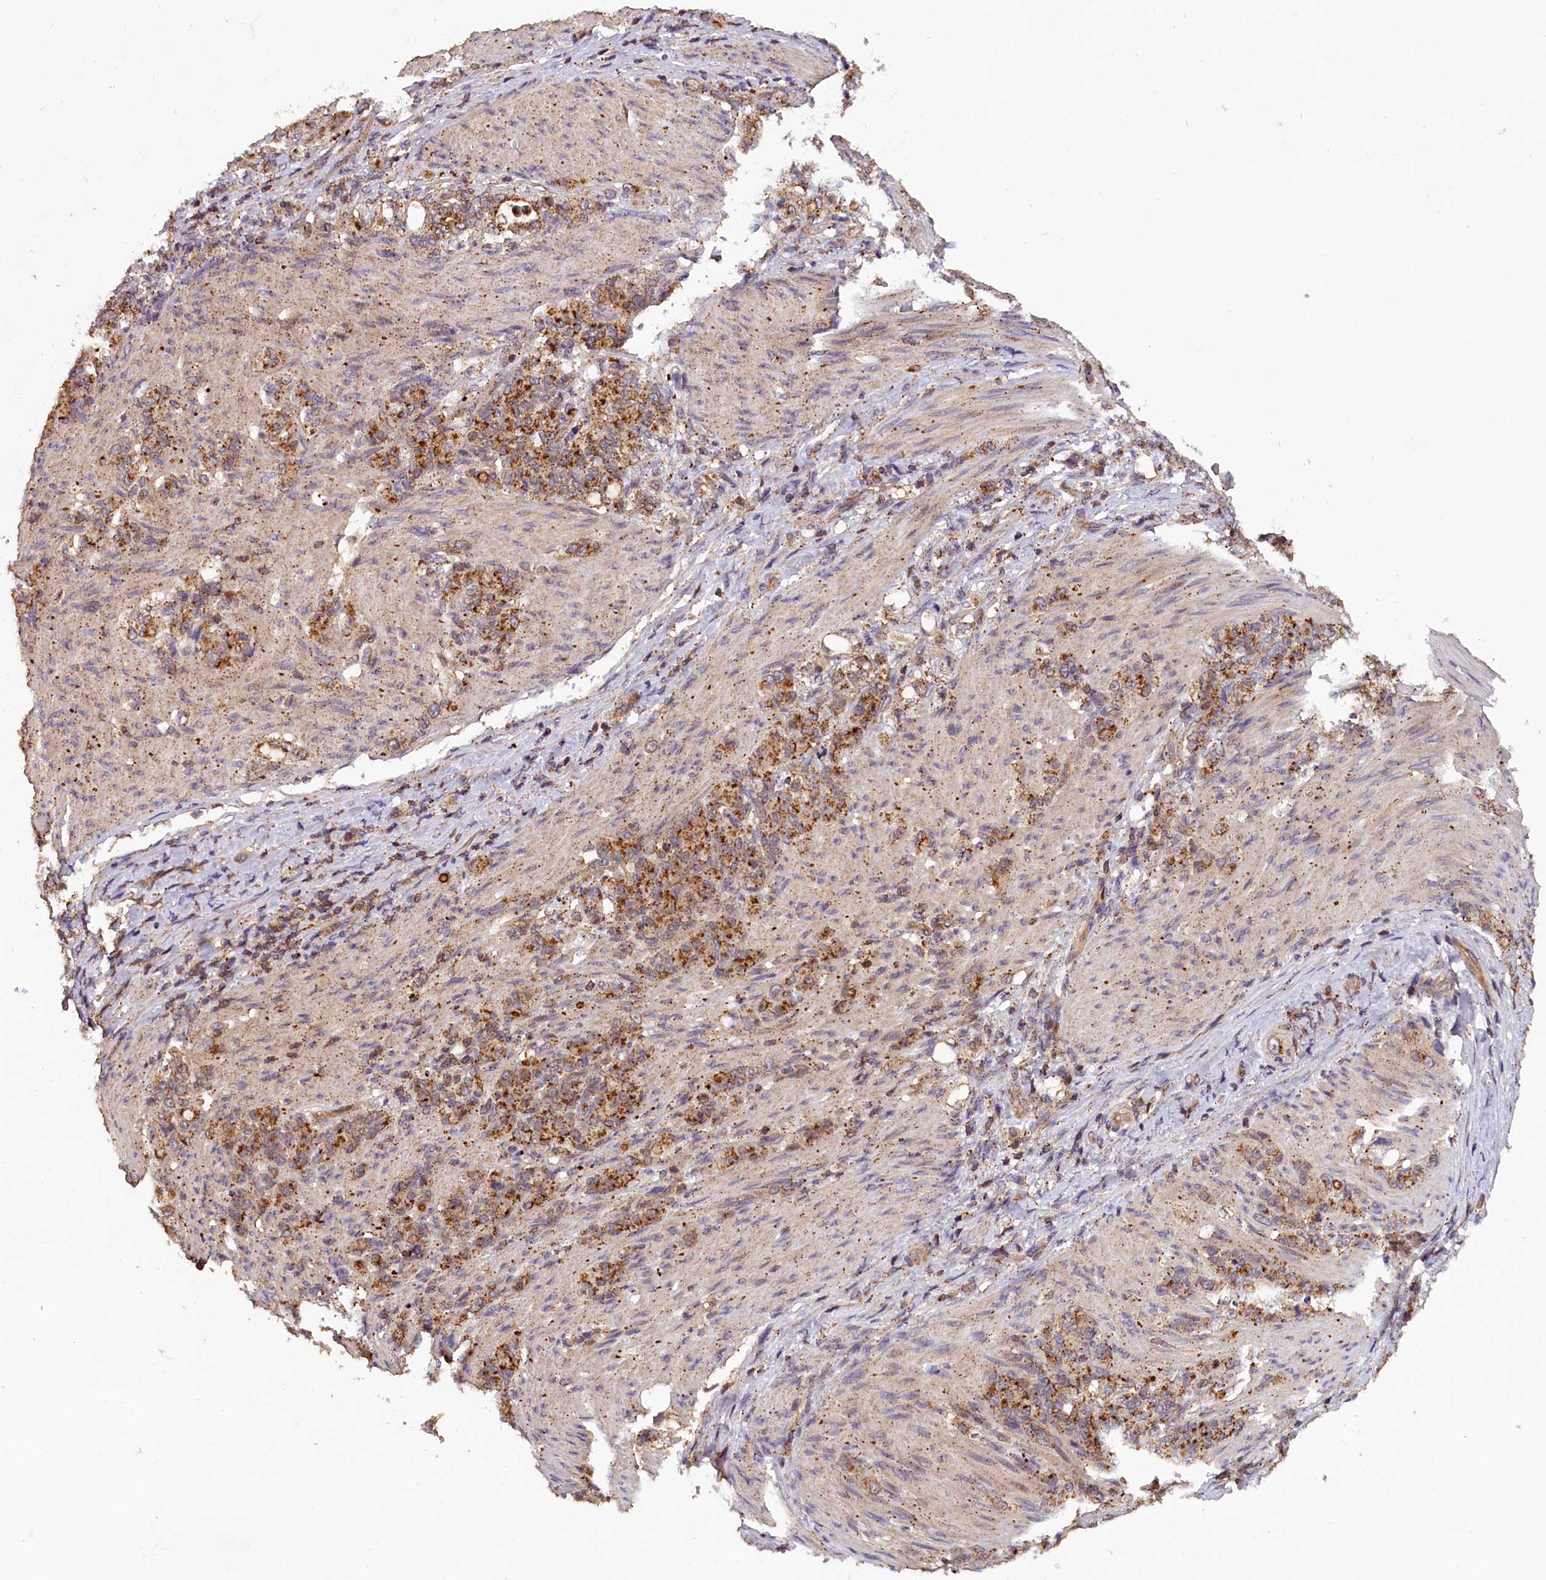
{"staining": {"intensity": "moderate", "quantity": ">75%", "location": "cytoplasmic/membranous"}, "tissue": "stomach cancer", "cell_type": "Tumor cells", "image_type": "cancer", "snomed": [{"axis": "morphology", "description": "Adenocarcinoma, NOS"}, {"axis": "topography", "description": "Stomach"}], "caption": "Immunohistochemical staining of stomach cancer displays moderate cytoplasmic/membranous protein positivity in about >75% of tumor cells.", "gene": "IST1", "patient": {"sex": "female", "age": 79}}